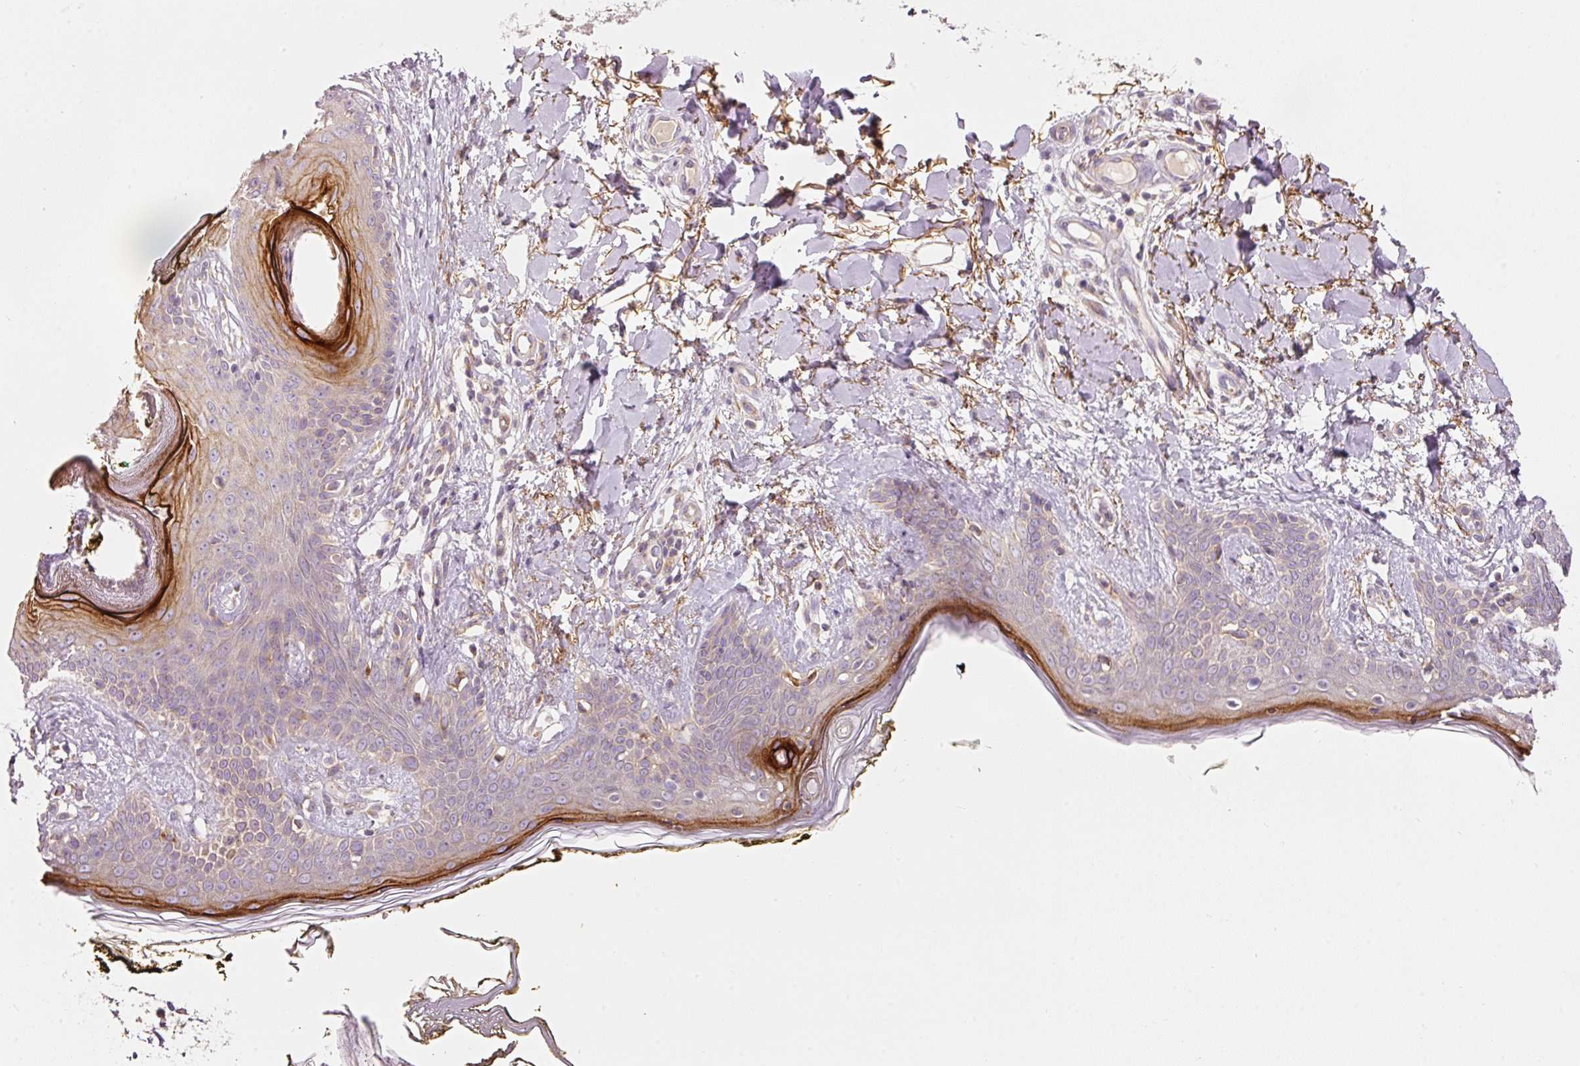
{"staining": {"intensity": "moderate", "quantity": "25%-75%", "location": "cytoplasmic/membranous"}, "tissue": "skin", "cell_type": "Fibroblasts", "image_type": "normal", "snomed": [{"axis": "morphology", "description": "Normal tissue, NOS"}, {"axis": "topography", "description": "Skin"}], "caption": "Moderate cytoplasmic/membranous expression is present in about 25%-75% of fibroblasts in normal skin. (Stains: DAB in brown, nuclei in blue, Microscopy: brightfield microscopy at high magnification).", "gene": "RNF167", "patient": {"sex": "female", "age": 34}}